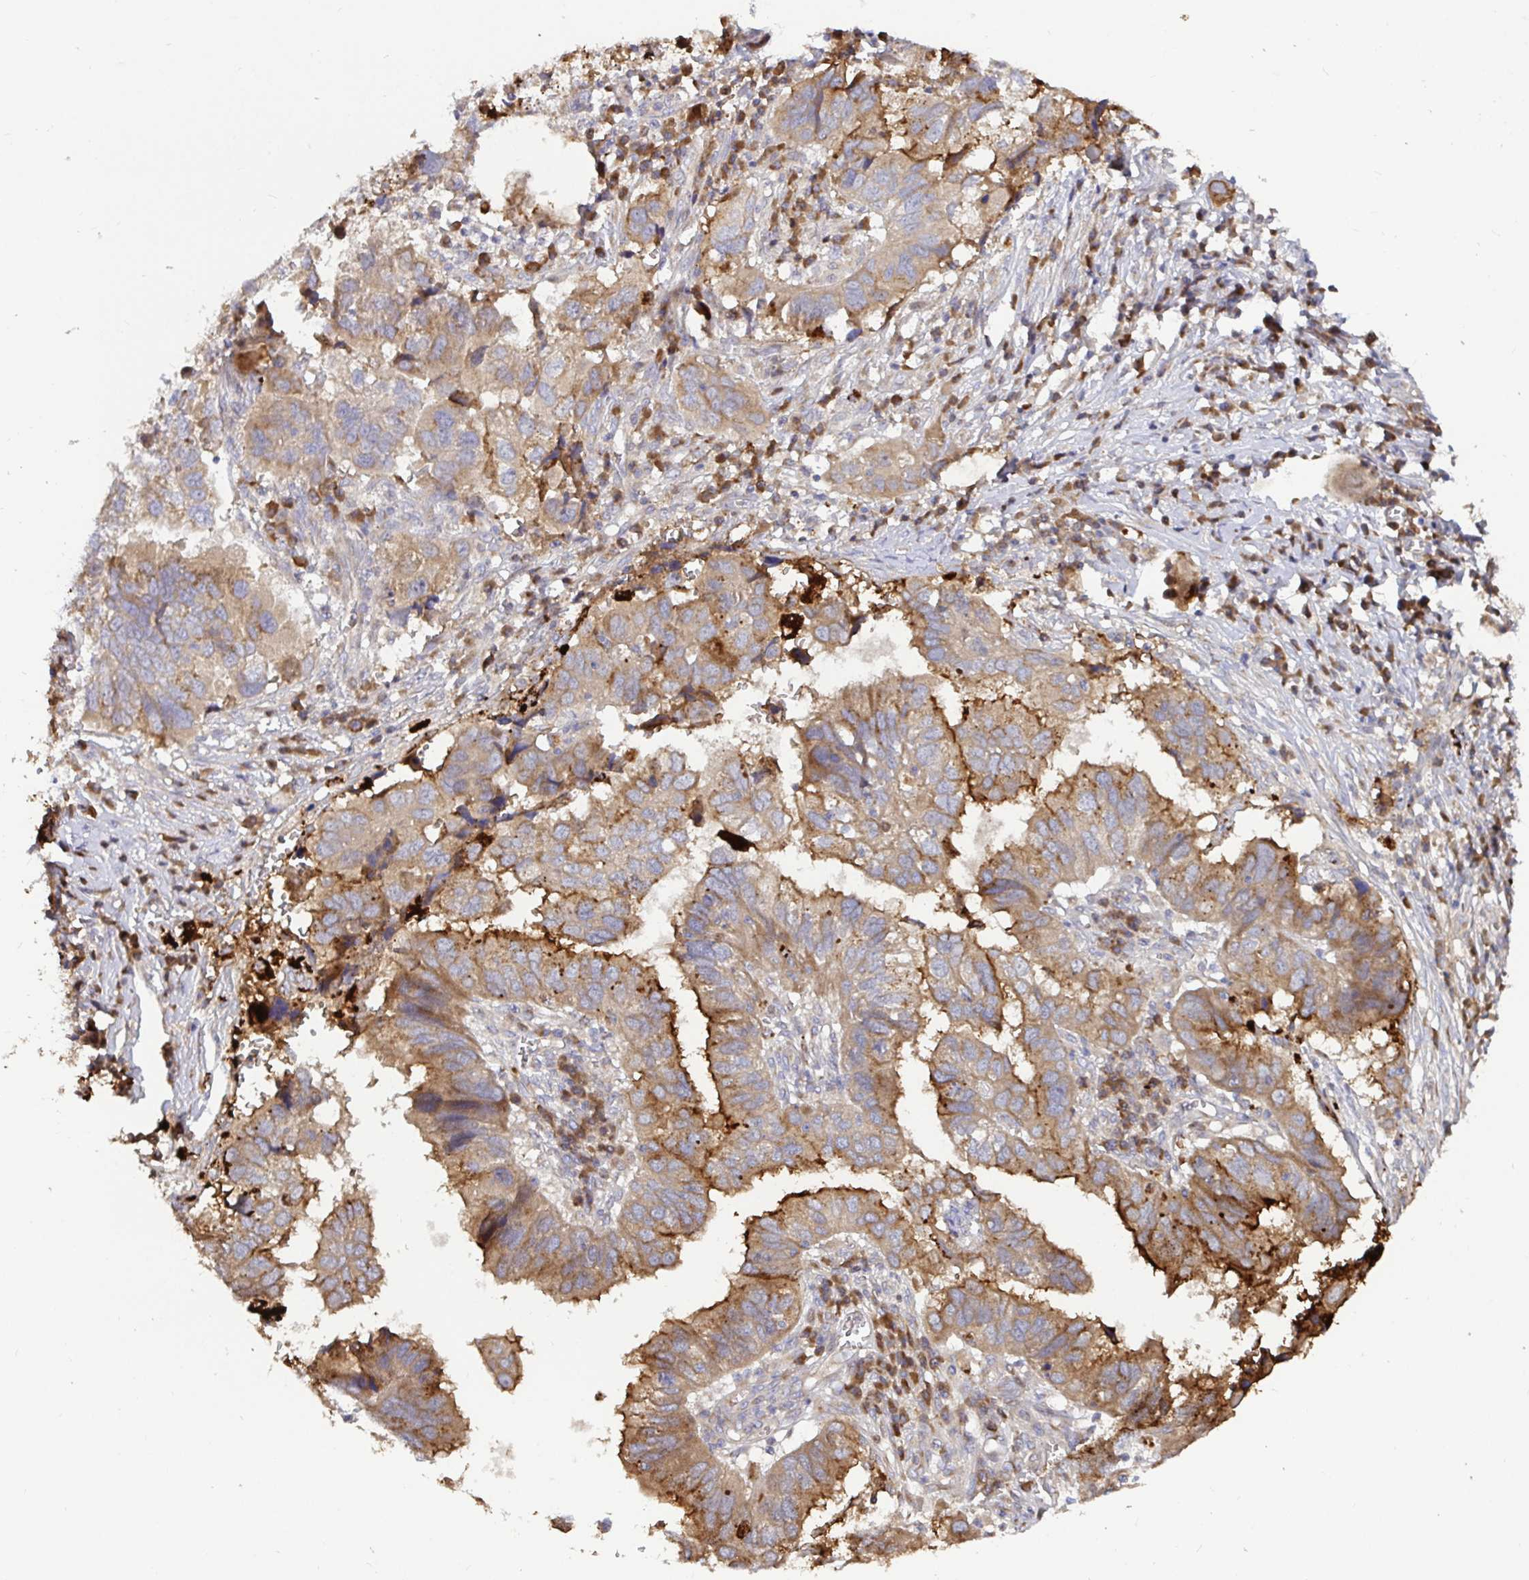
{"staining": {"intensity": "moderate", "quantity": ">75%", "location": "cytoplasmic/membranous"}, "tissue": "ovarian cancer", "cell_type": "Tumor cells", "image_type": "cancer", "snomed": [{"axis": "morphology", "description": "Cystadenocarcinoma, serous, NOS"}, {"axis": "topography", "description": "Ovary"}], "caption": "There is medium levels of moderate cytoplasmic/membranous staining in tumor cells of ovarian cancer, as demonstrated by immunohistochemical staining (brown color).", "gene": "ELP1", "patient": {"sex": "female", "age": 79}}